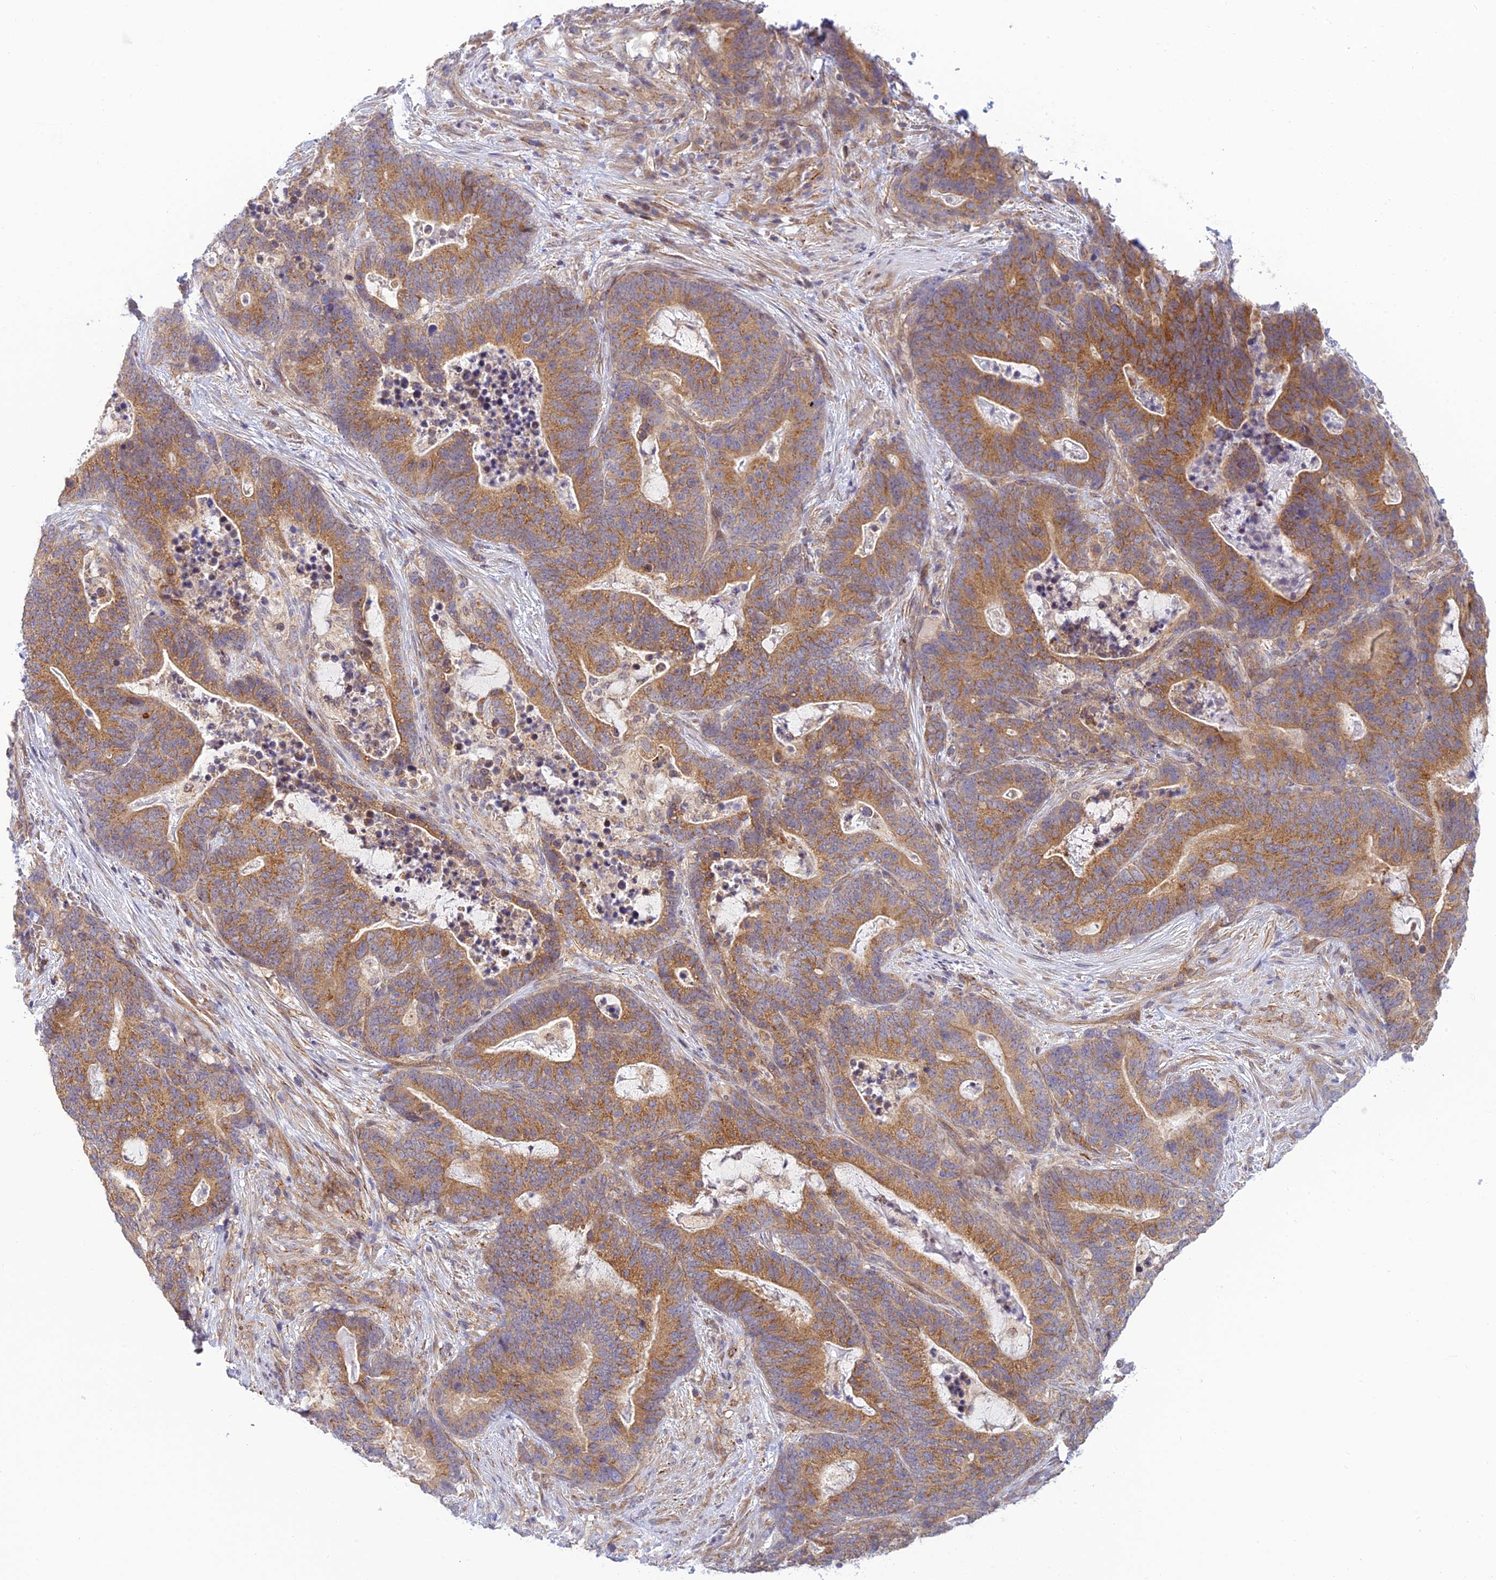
{"staining": {"intensity": "moderate", "quantity": ">75%", "location": "cytoplasmic/membranous"}, "tissue": "stomach cancer", "cell_type": "Tumor cells", "image_type": "cancer", "snomed": [{"axis": "morphology", "description": "Normal tissue, NOS"}, {"axis": "morphology", "description": "Adenocarcinoma, NOS"}, {"axis": "topography", "description": "Stomach"}], "caption": "Protein expression analysis of stomach cancer exhibits moderate cytoplasmic/membranous expression in about >75% of tumor cells.", "gene": "HOOK2", "patient": {"sex": "female", "age": 64}}